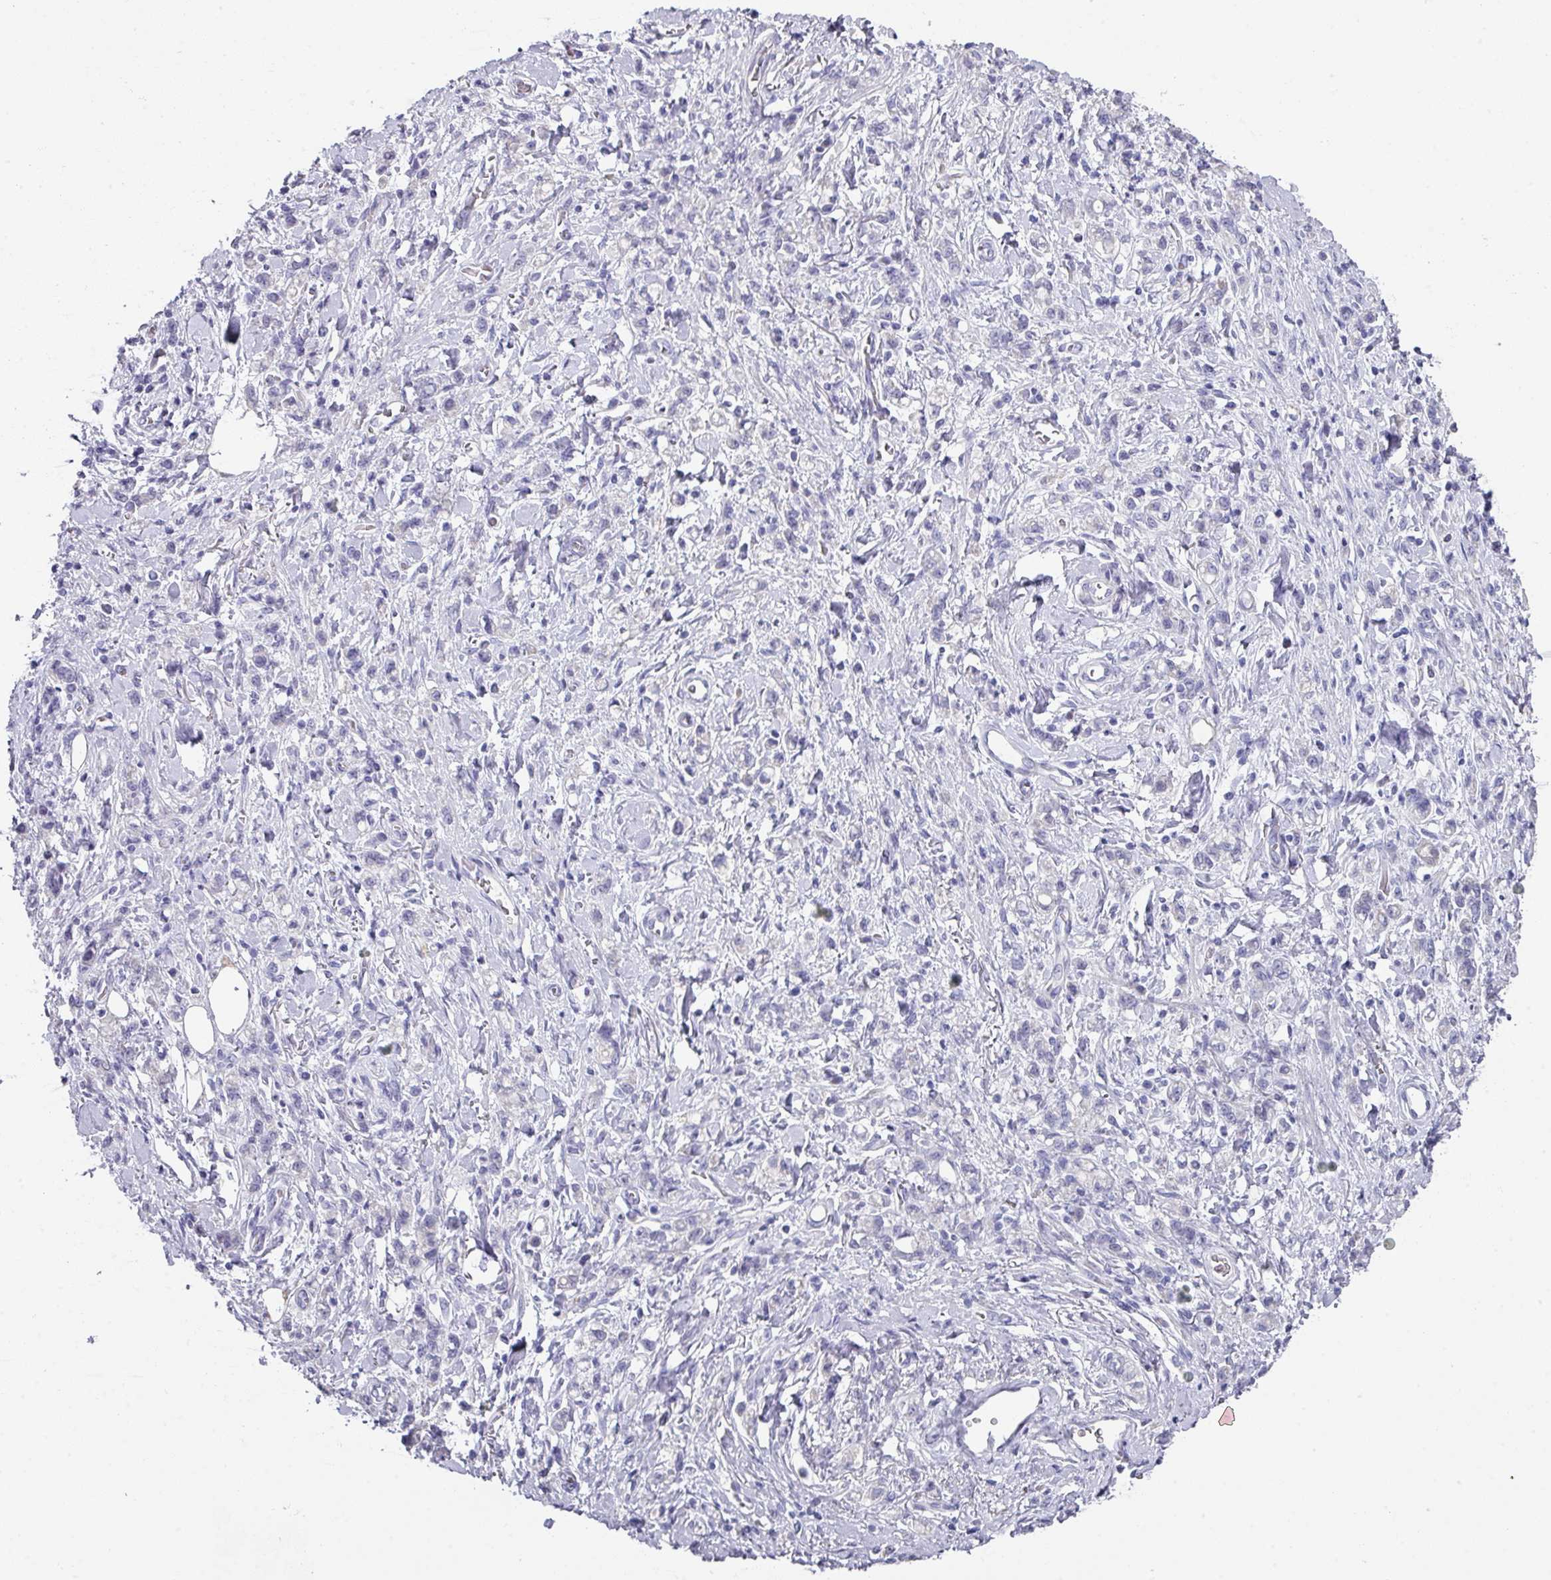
{"staining": {"intensity": "negative", "quantity": "none", "location": "none"}, "tissue": "stomach cancer", "cell_type": "Tumor cells", "image_type": "cancer", "snomed": [{"axis": "morphology", "description": "Adenocarcinoma, NOS"}, {"axis": "topography", "description": "Stomach"}], "caption": "Immunohistochemistry (IHC) of human stomach cancer reveals no expression in tumor cells.", "gene": "DEFB115", "patient": {"sex": "male", "age": 77}}